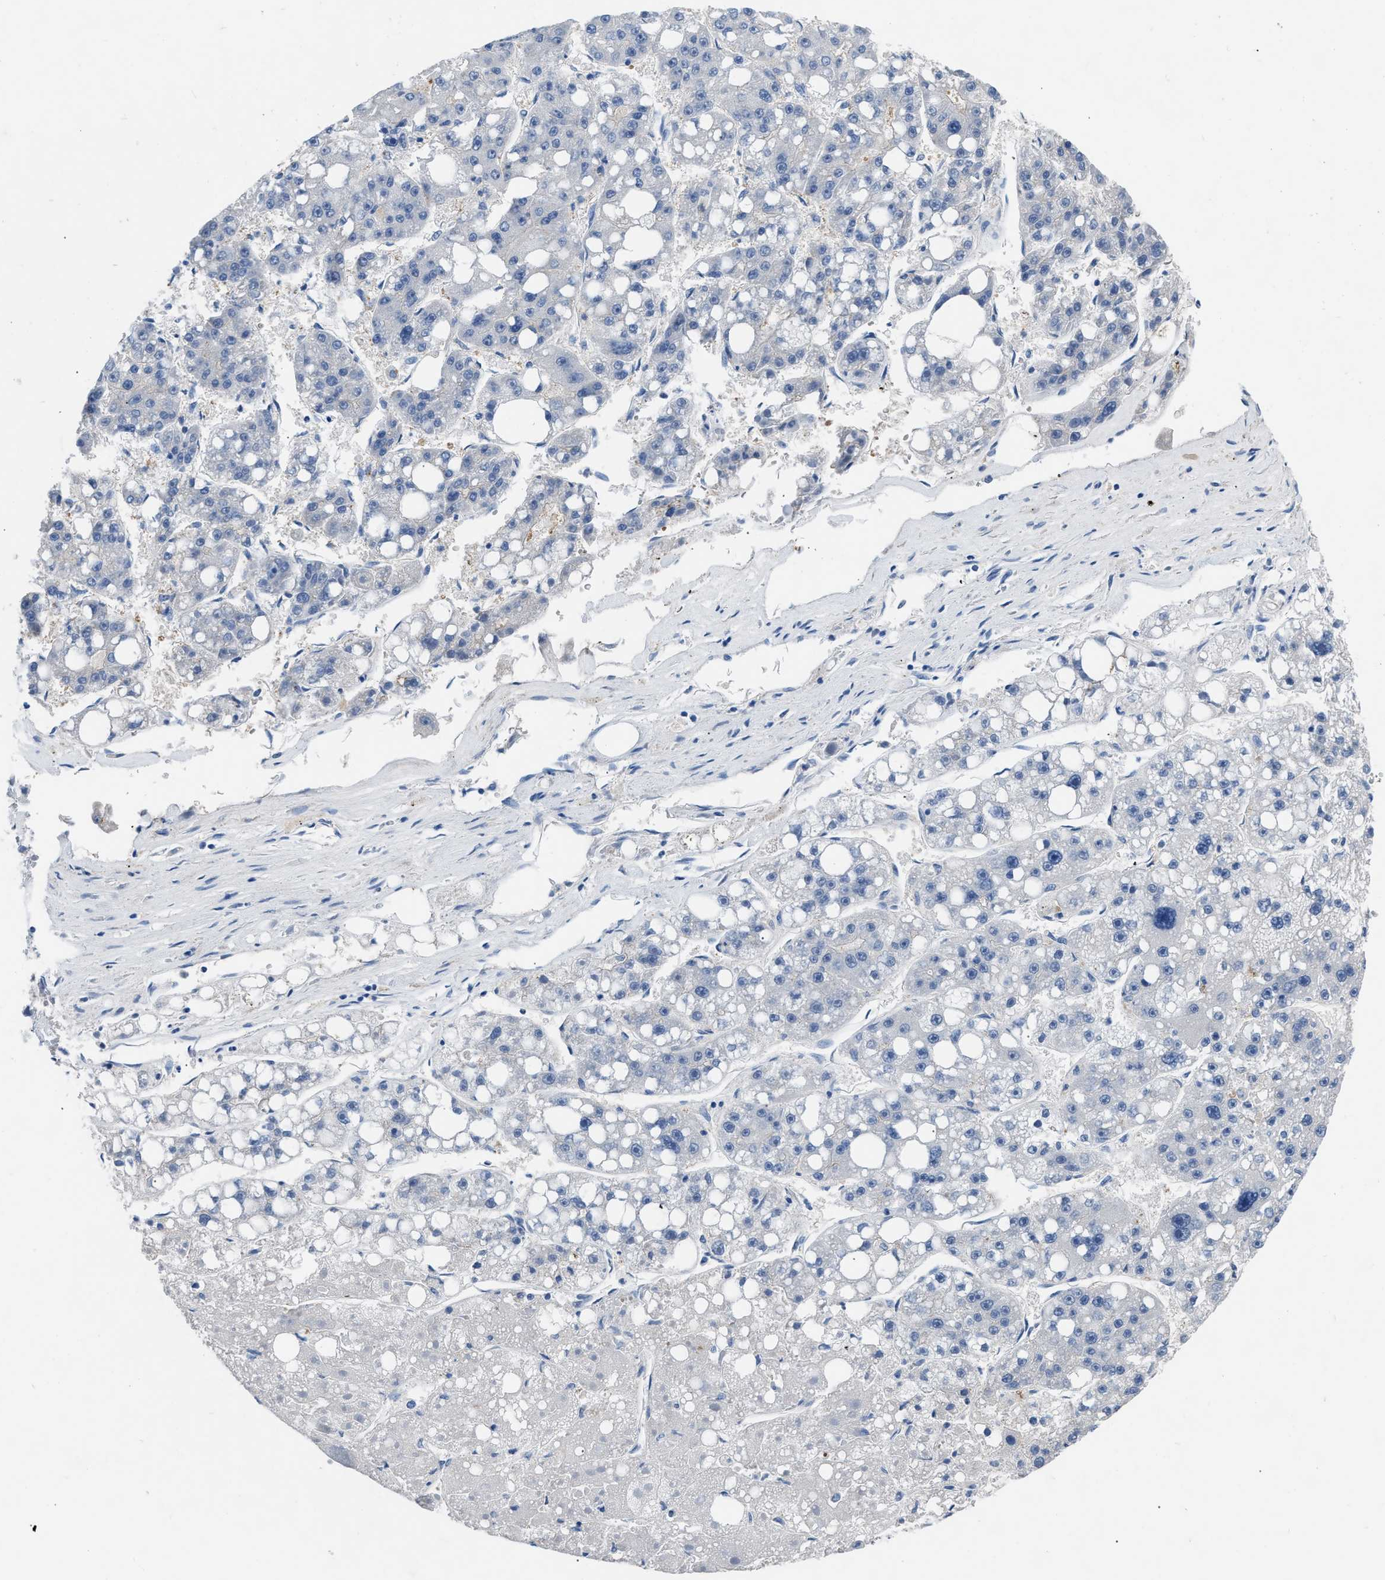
{"staining": {"intensity": "negative", "quantity": "none", "location": "none"}, "tissue": "liver cancer", "cell_type": "Tumor cells", "image_type": "cancer", "snomed": [{"axis": "morphology", "description": "Carcinoma, Hepatocellular, NOS"}, {"axis": "topography", "description": "Liver"}], "caption": "This is an immunohistochemistry image of human hepatocellular carcinoma (liver). There is no expression in tumor cells.", "gene": "RBP1", "patient": {"sex": "female", "age": 61}}